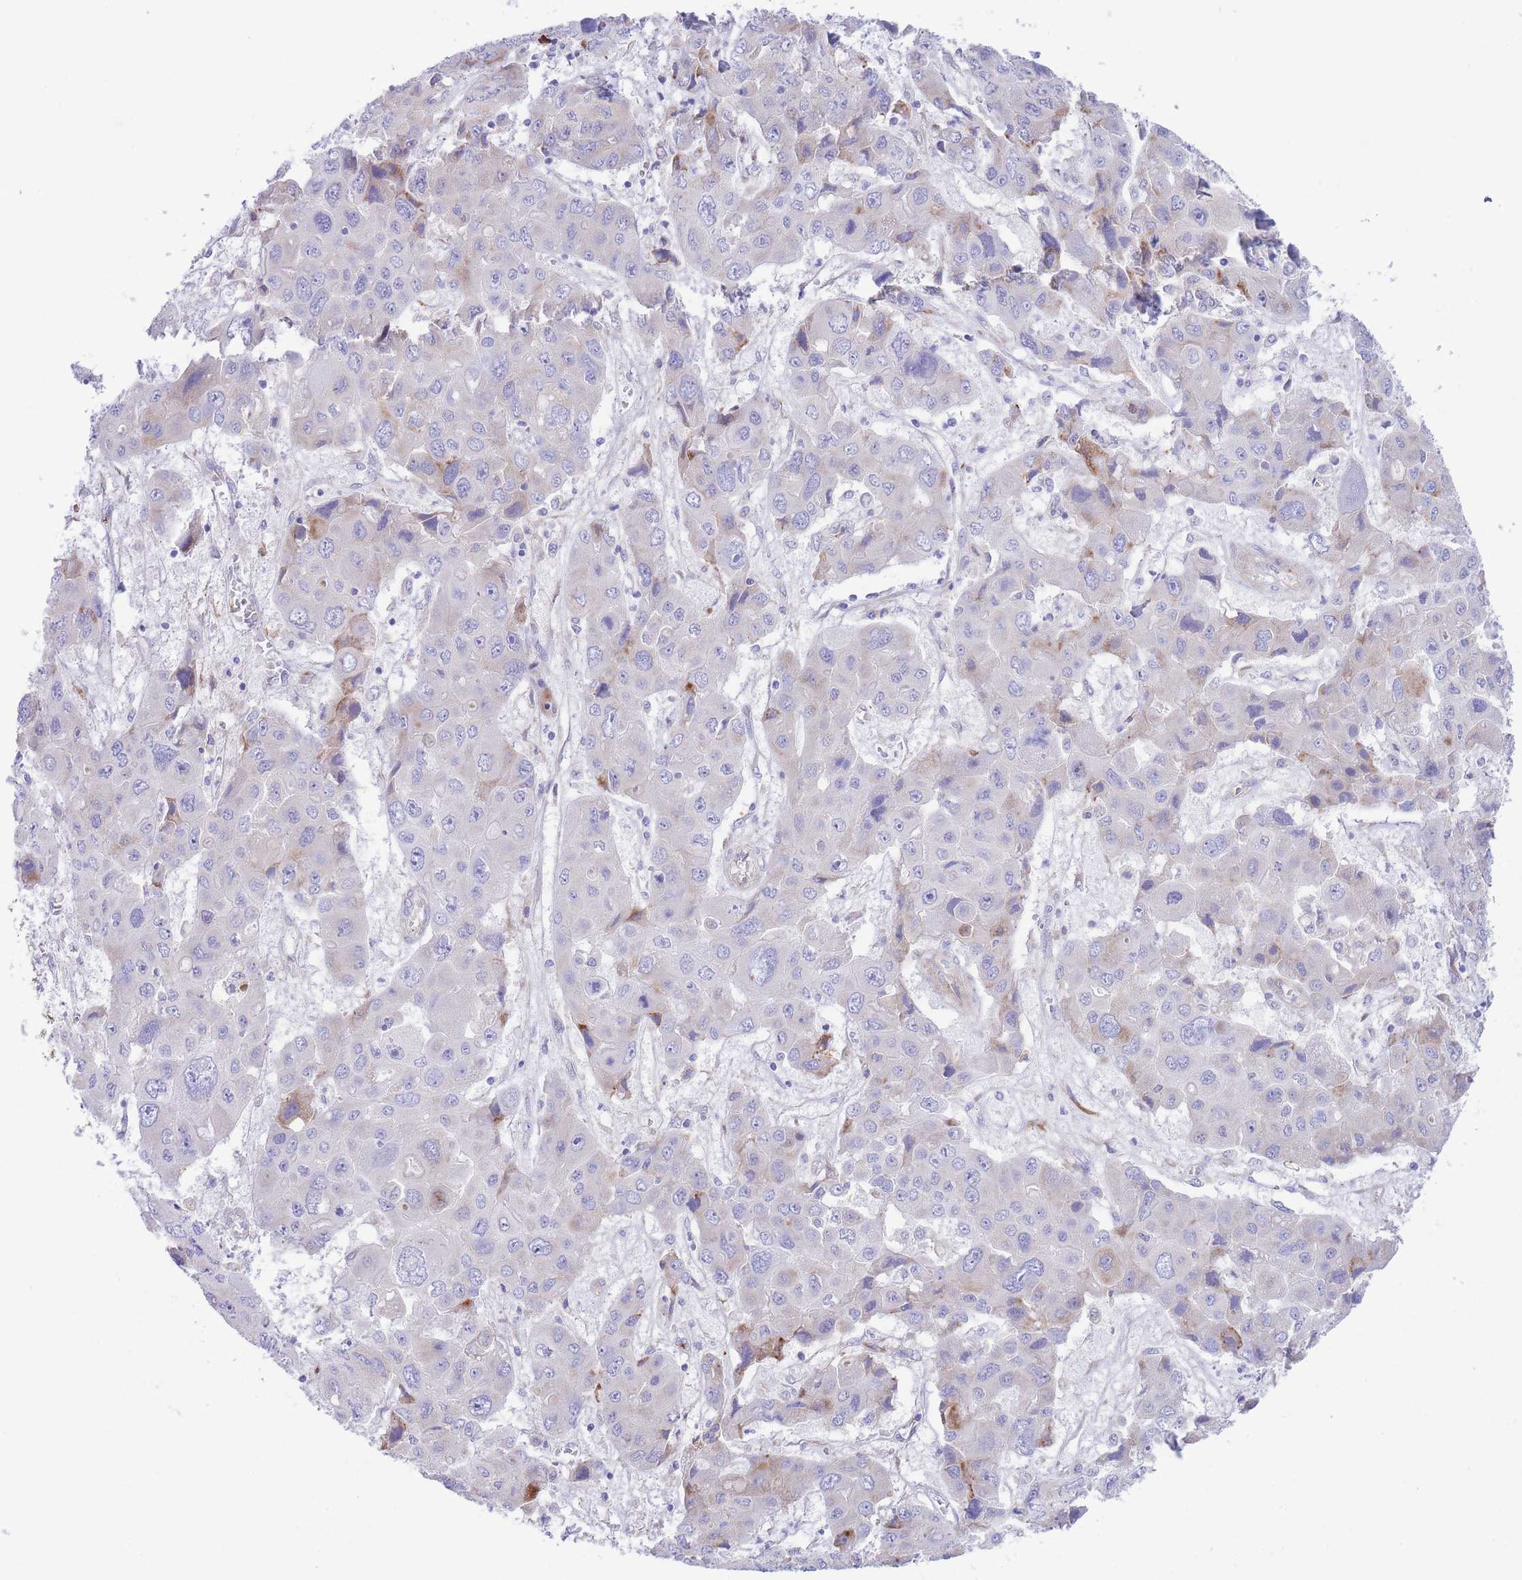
{"staining": {"intensity": "negative", "quantity": "none", "location": "none"}, "tissue": "liver cancer", "cell_type": "Tumor cells", "image_type": "cancer", "snomed": [{"axis": "morphology", "description": "Cholangiocarcinoma"}, {"axis": "topography", "description": "Liver"}], "caption": "DAB immunohistochemical staining of liver cancer displays no significant expression in tumor cells. (Immunohistochemistry (ihc), brightfield microscopy, high magnification).", "gene": "DET1", "patient": {"sex": "male", "age": 67}}